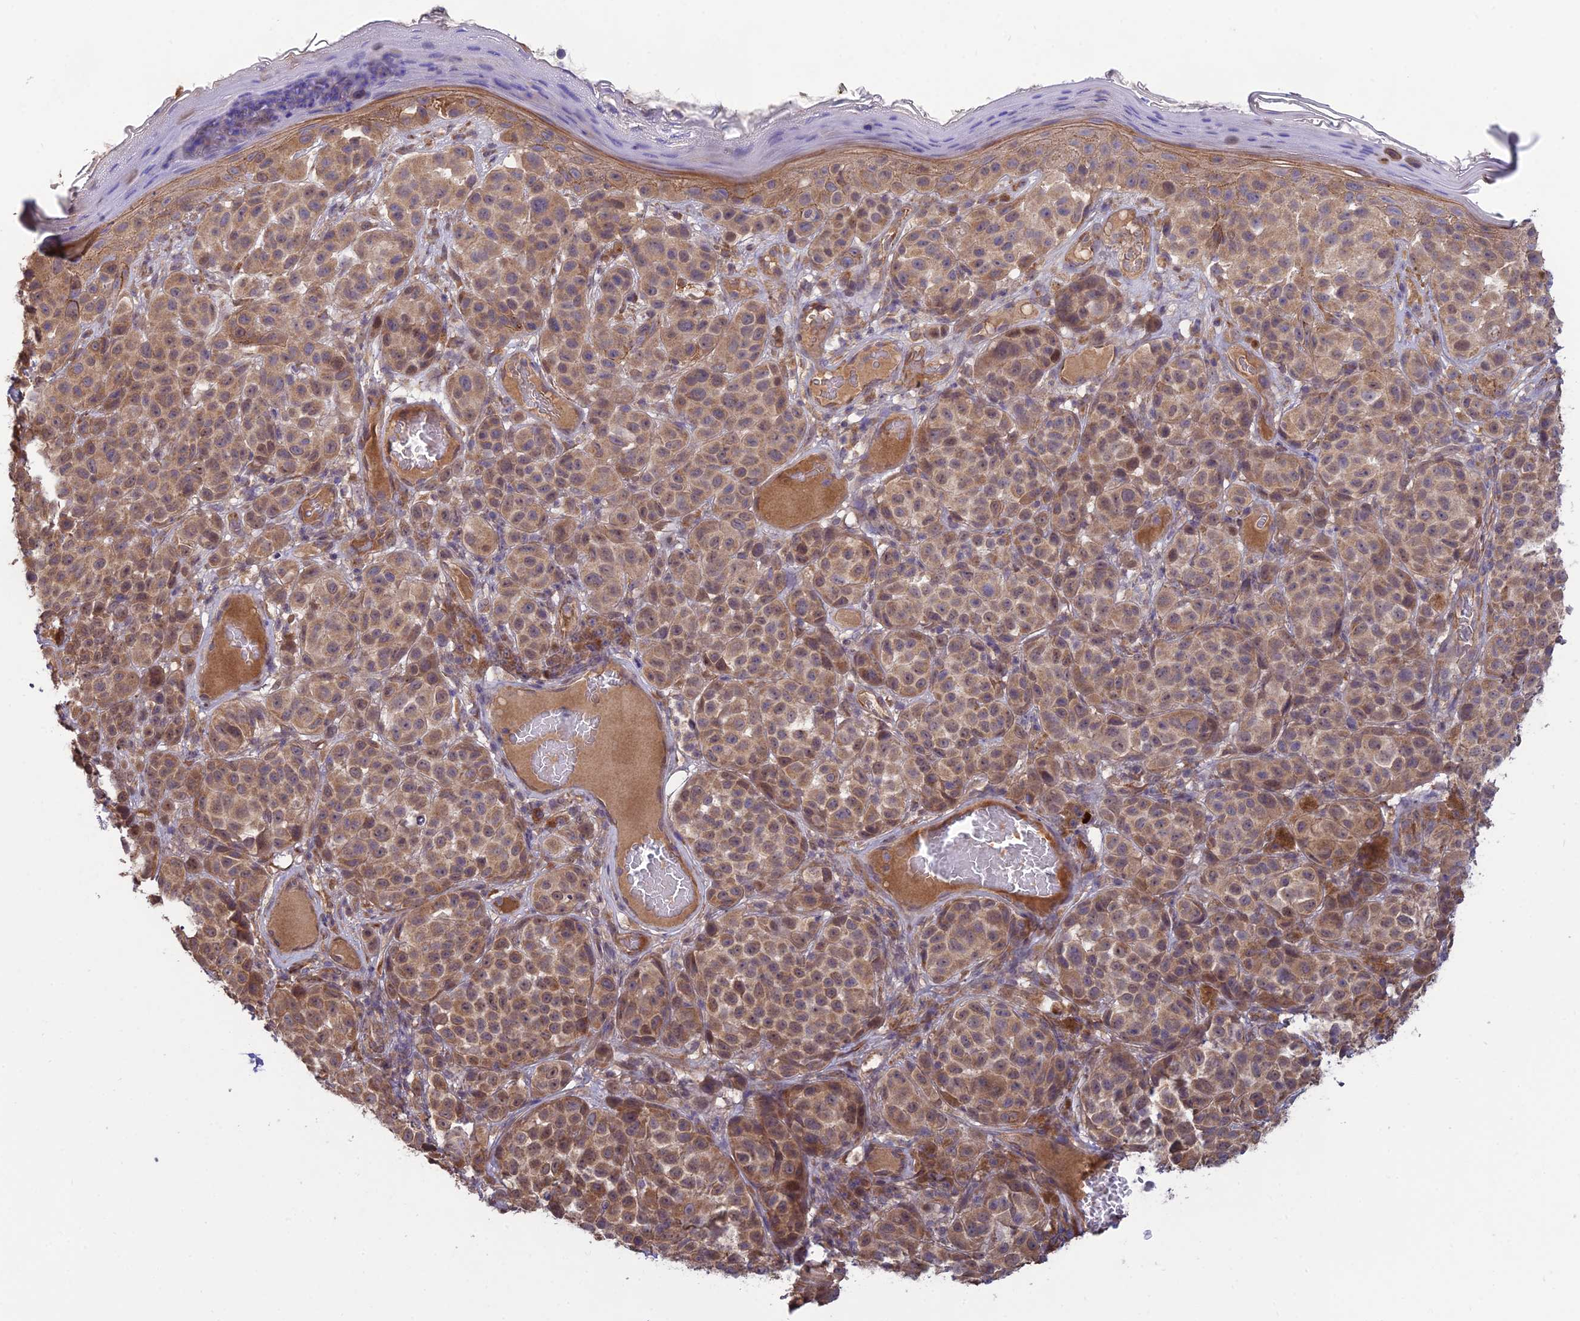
{"staining": {"intensity": "moderate", "quantity": ">75%", "location": "cytoplasmic/membranous"}, "tissue": "melanoma", "cell_type": "Tumor cells", "image_type": "cancer", "snomed": [{"axis": "morphology", "description": "Malignant melanoma, NOS"}, {"axis": "topography", "description": "Skin"}], "caption": "Malignant melanoma stained with a protein marker exhibits moderate staining in tumor cells.", "gene": "MRNIP", "patient": {"sex": "male", "age": 38}}